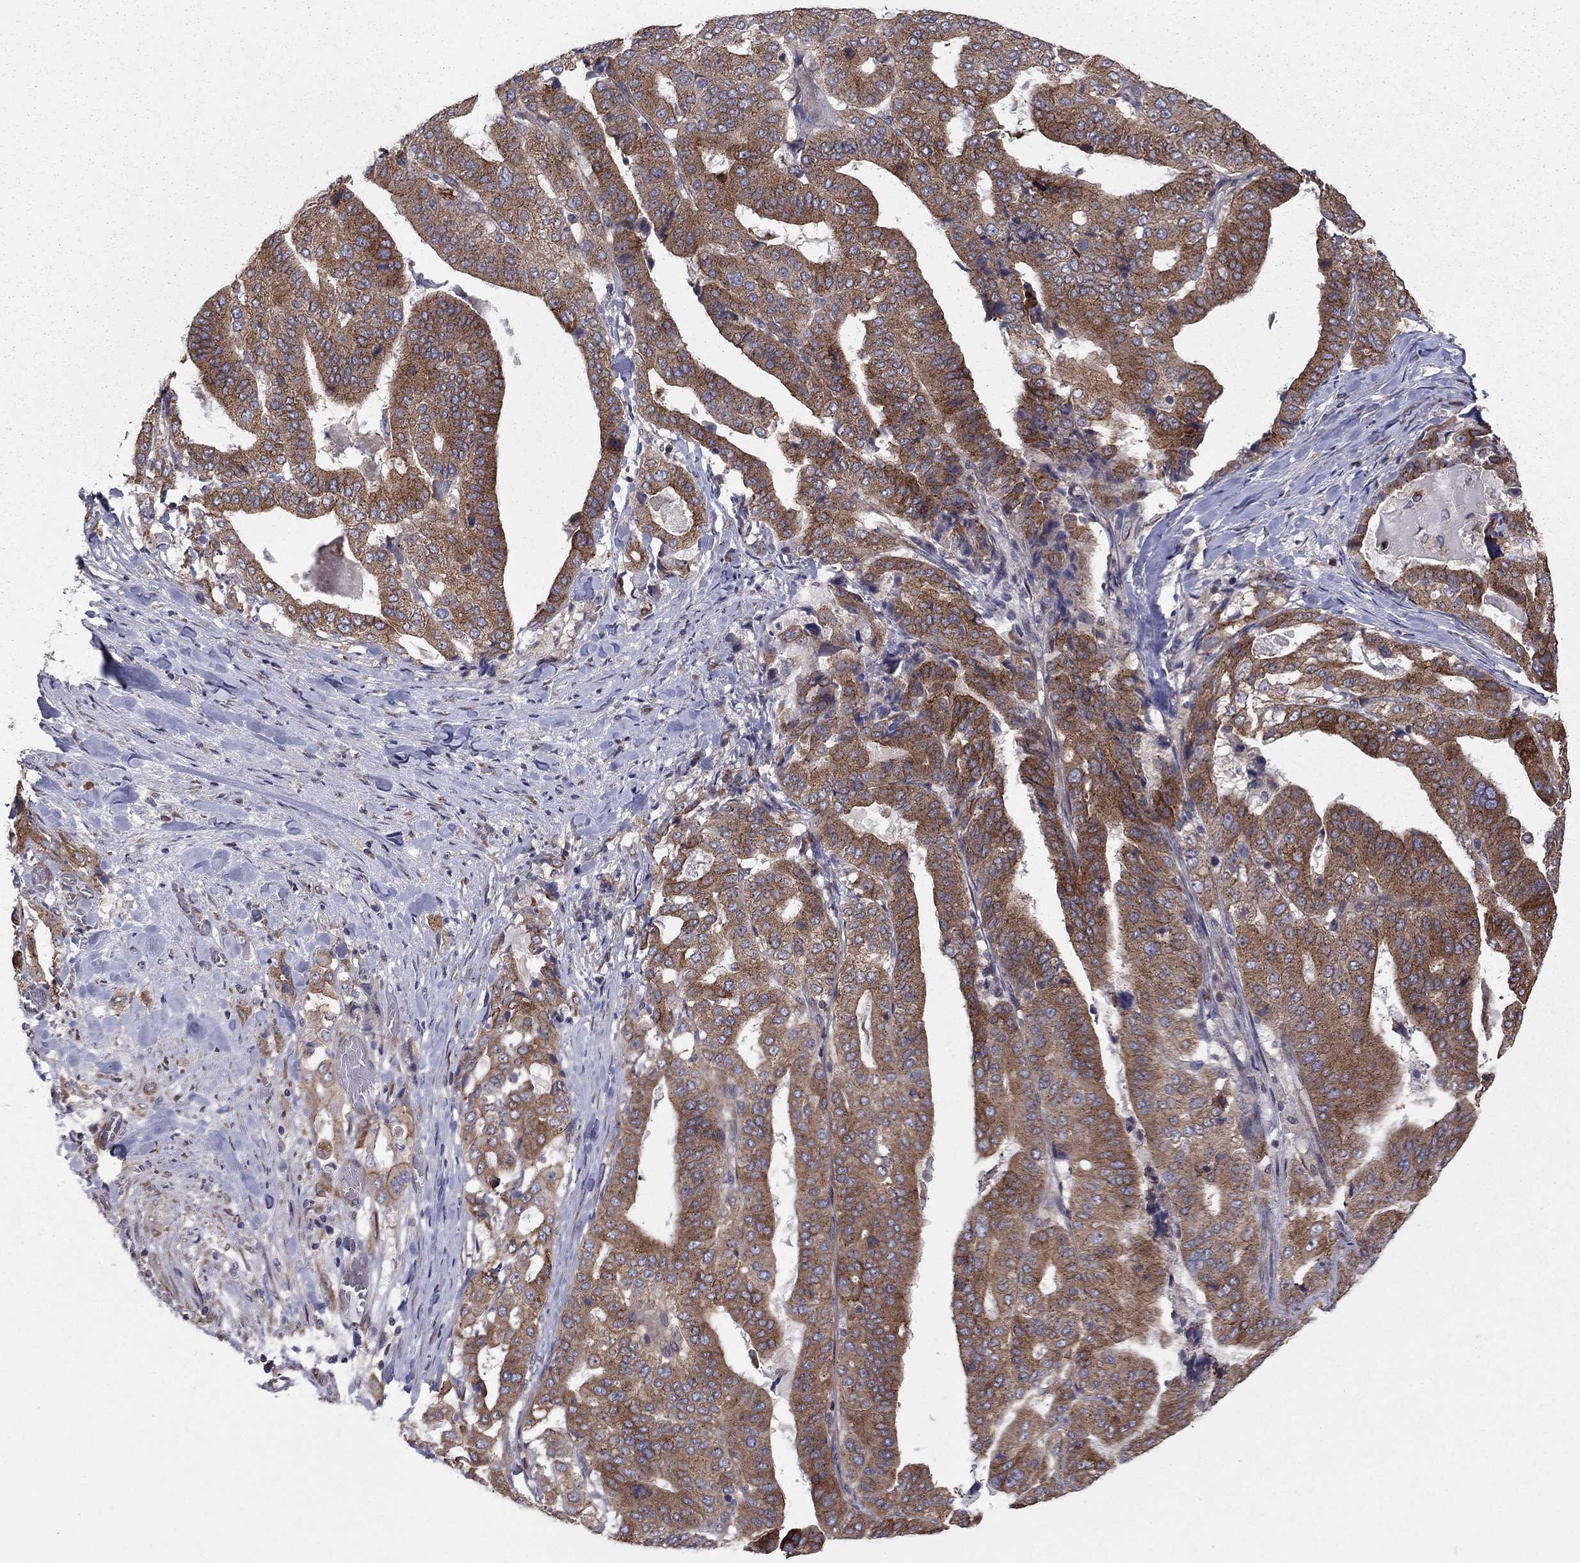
{"staining": {"intensity": "strong", "quantity": "25%-75%", "location": "cytoplasmic/membranous"}, "tissue": "stomach cancer", "cell_type": "Tumor cells", "image_type": "cancer", "snomed": [{"axis": "morphology", "description": "Adenocarcinoma, NOS"}, {"axis": "topography", "description": "Stomach"}], "caption": "Immunohistochemical staining of stomach cancer (adenocarcinoma) shows strong cytoplasmic/membranous protein expression in about 25%-75% of tumor cells.", "gene": "YIF1A", "patient": {"sex": "male", "age": 48}}